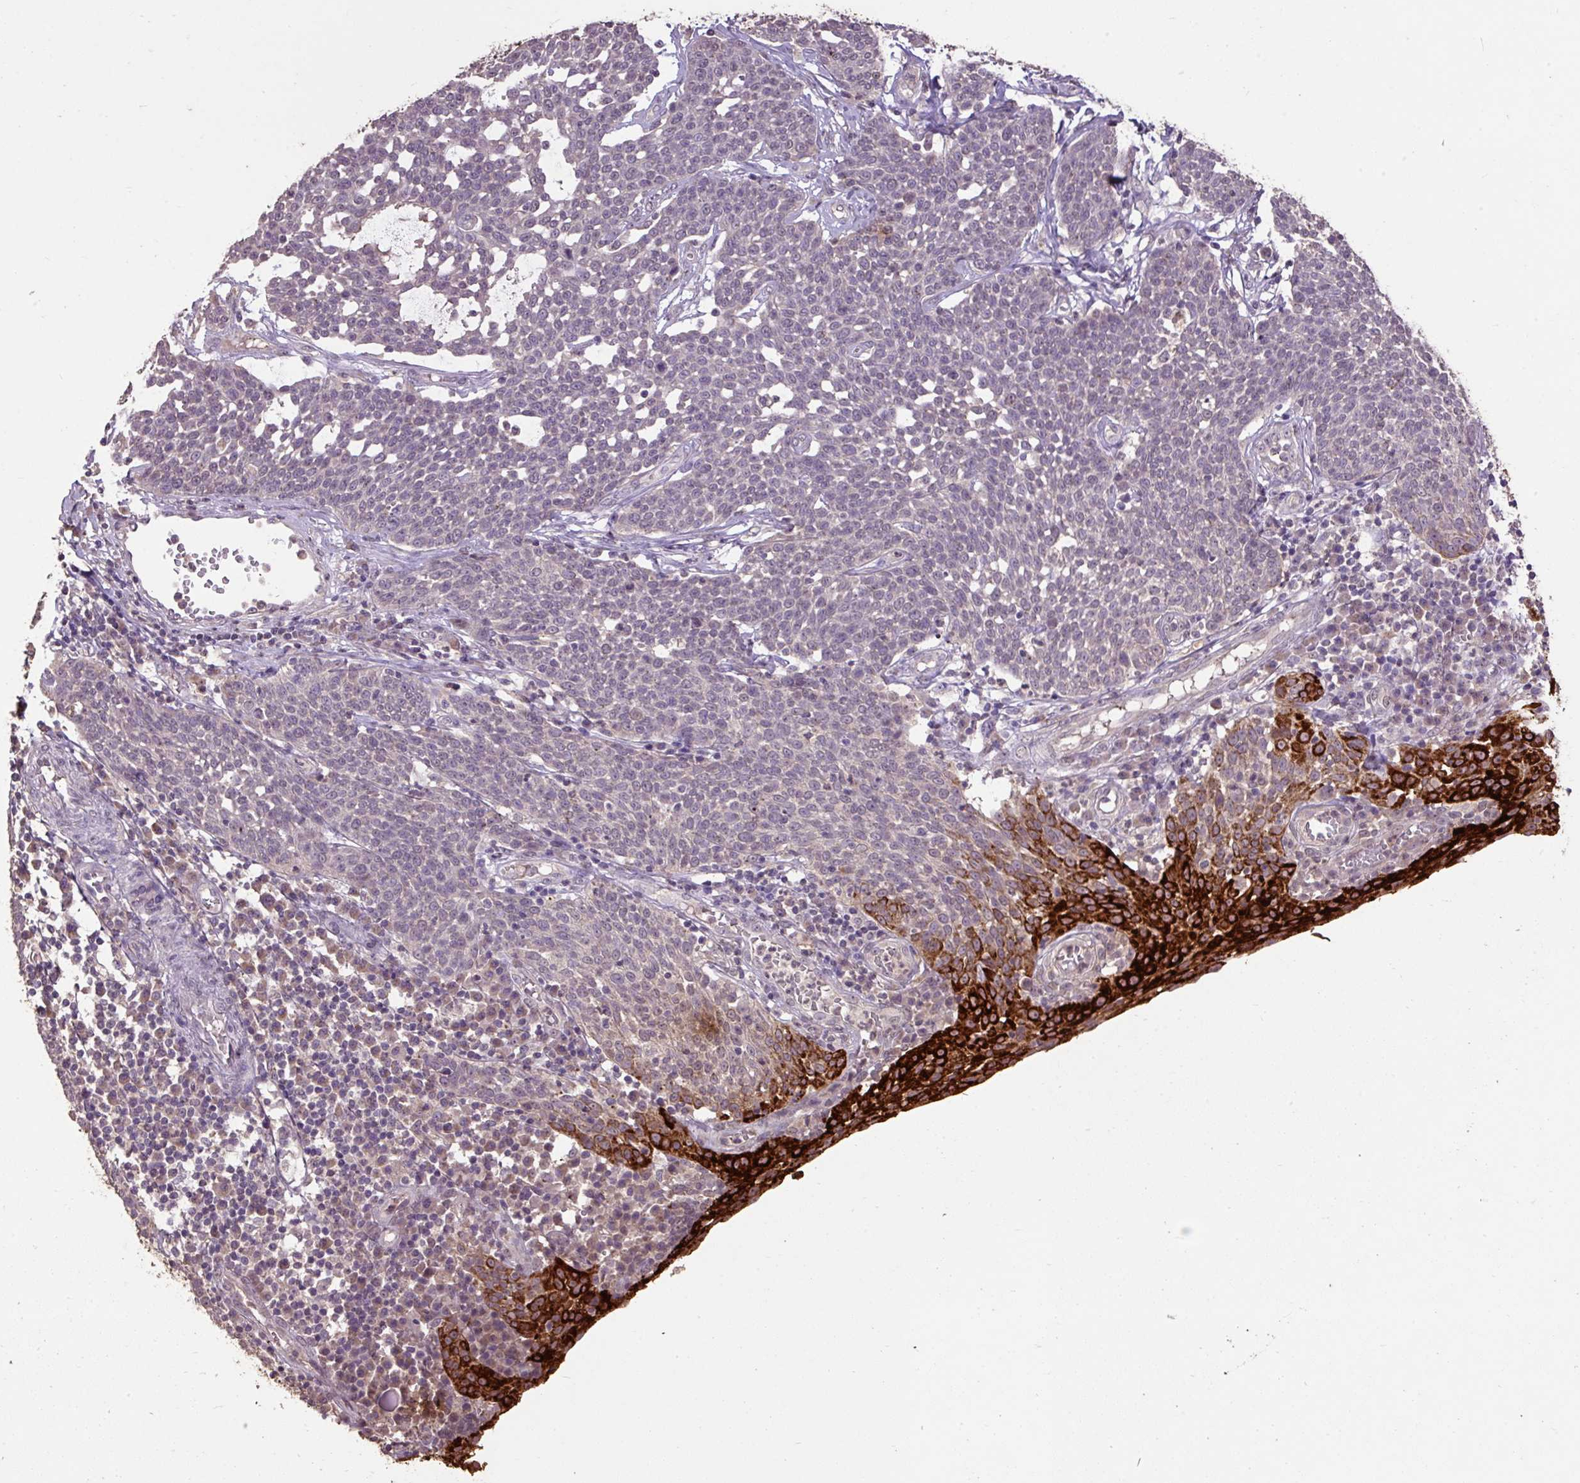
{"staining": {"intensity": "negative", "quantity": "none", "location": "none"}, "tissue": "cervical cancer", "cell_type": "Tumor cells", "image_type": "cancer", "snomed": [{"axis": "morphology", "description": "Squamous cell carcinoma, NOS"}, {"axis": "topography", "description": "Cervix"}], "caption": "Cervical cancer was stained to show a protein in brown. There is no significant positivity in tumor cells.", "gene": "LRTM2", "patient": {"sex": "female", "age": 34}}